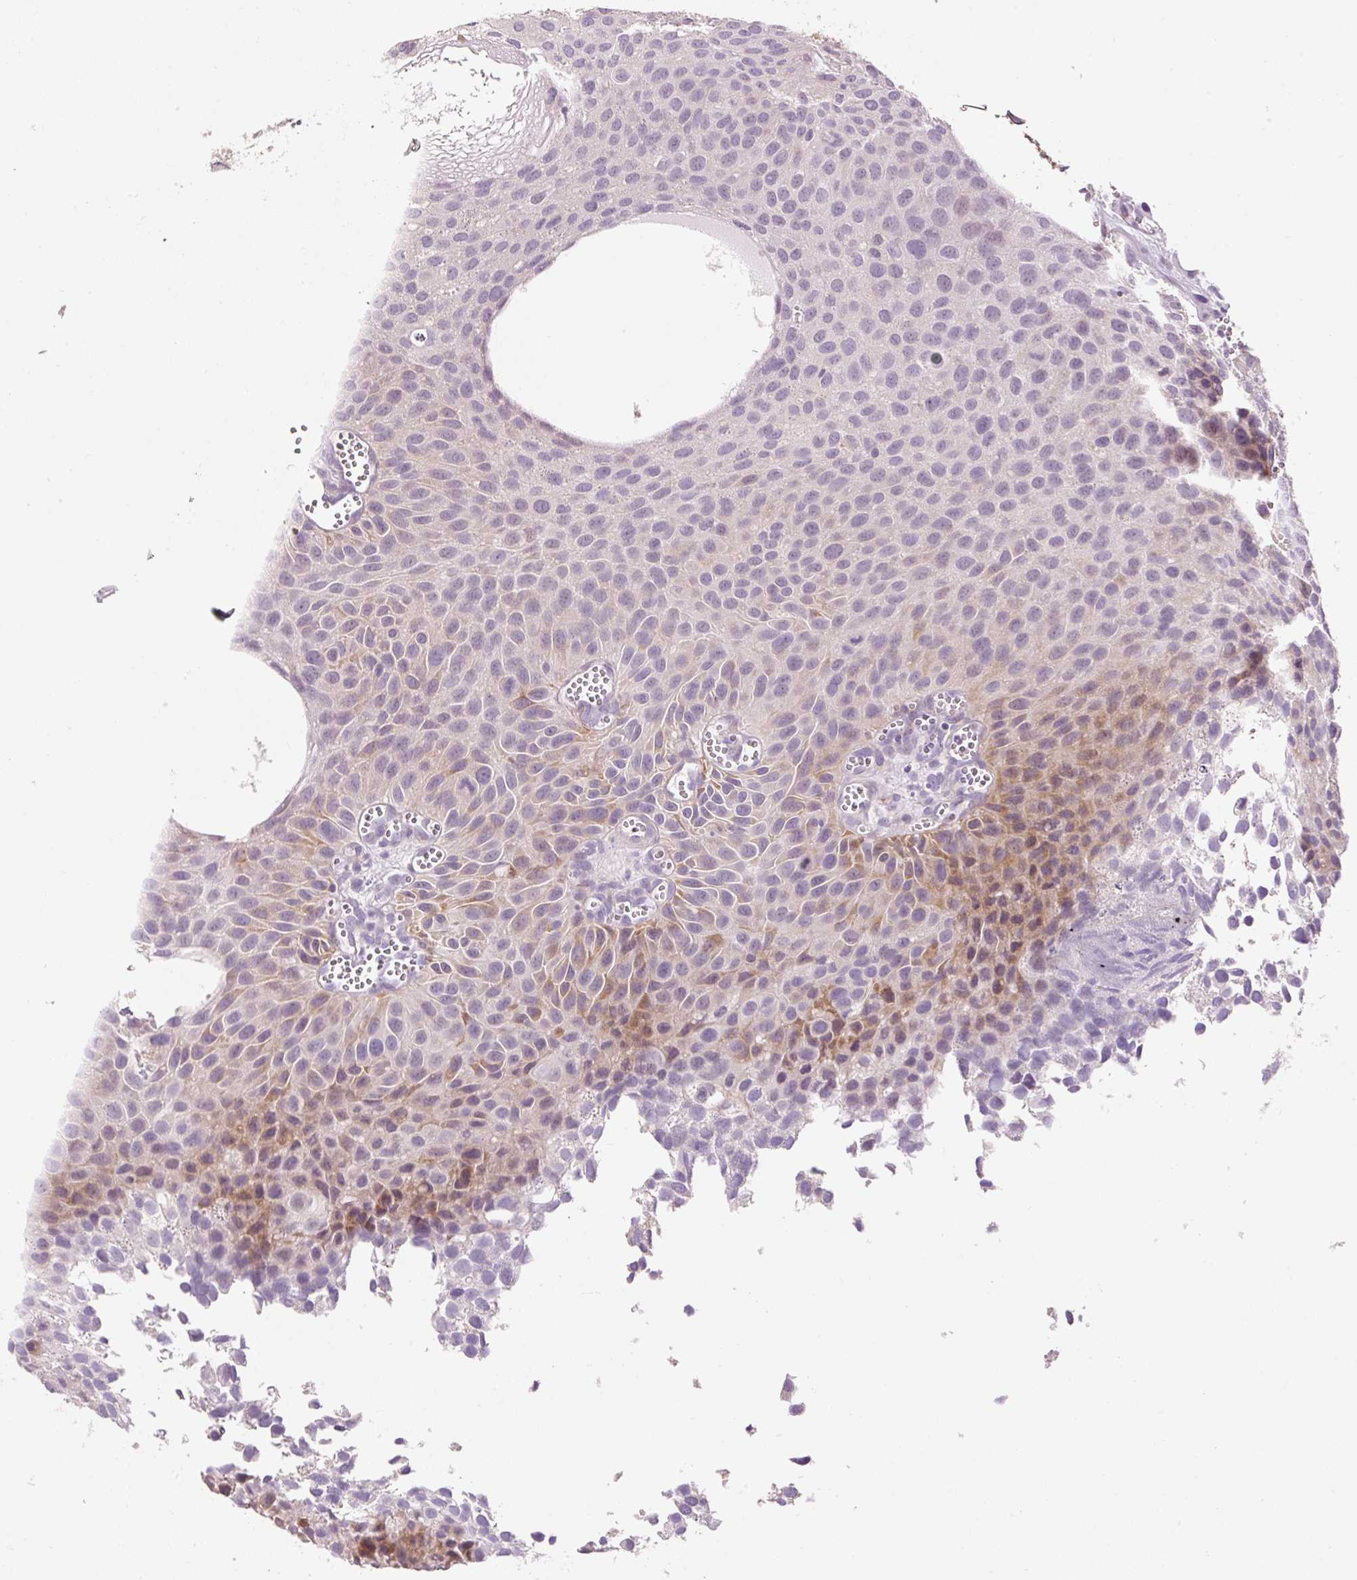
{"staining": {"intensity": "moderate", "quantity": "<25%", "location": "cytoplasmic/membranous"}, "tissue": "urothelial cancer", "cell_type": "Tumor cells", "image_type": "cancer", "snomed": [{"axis": "morphology", "description": "Urothelial carcinoma, Low grade"}, {"axis": "topography", "description": "Urinary bladder"}], "caption": "Tumor cells exhibit low levels of moderate cytoplasmic/membranous expression in approximately <25% of cells in human urothelial carcinoma (low-grade). (Stains: DAB (3,3'-diaminobenzidine) in brown, nuclei in blue, Microscopy: brightfield microscopy at high magnification).", "gene": "HAX1", "patient": {"sex": "male", "age": 88}}